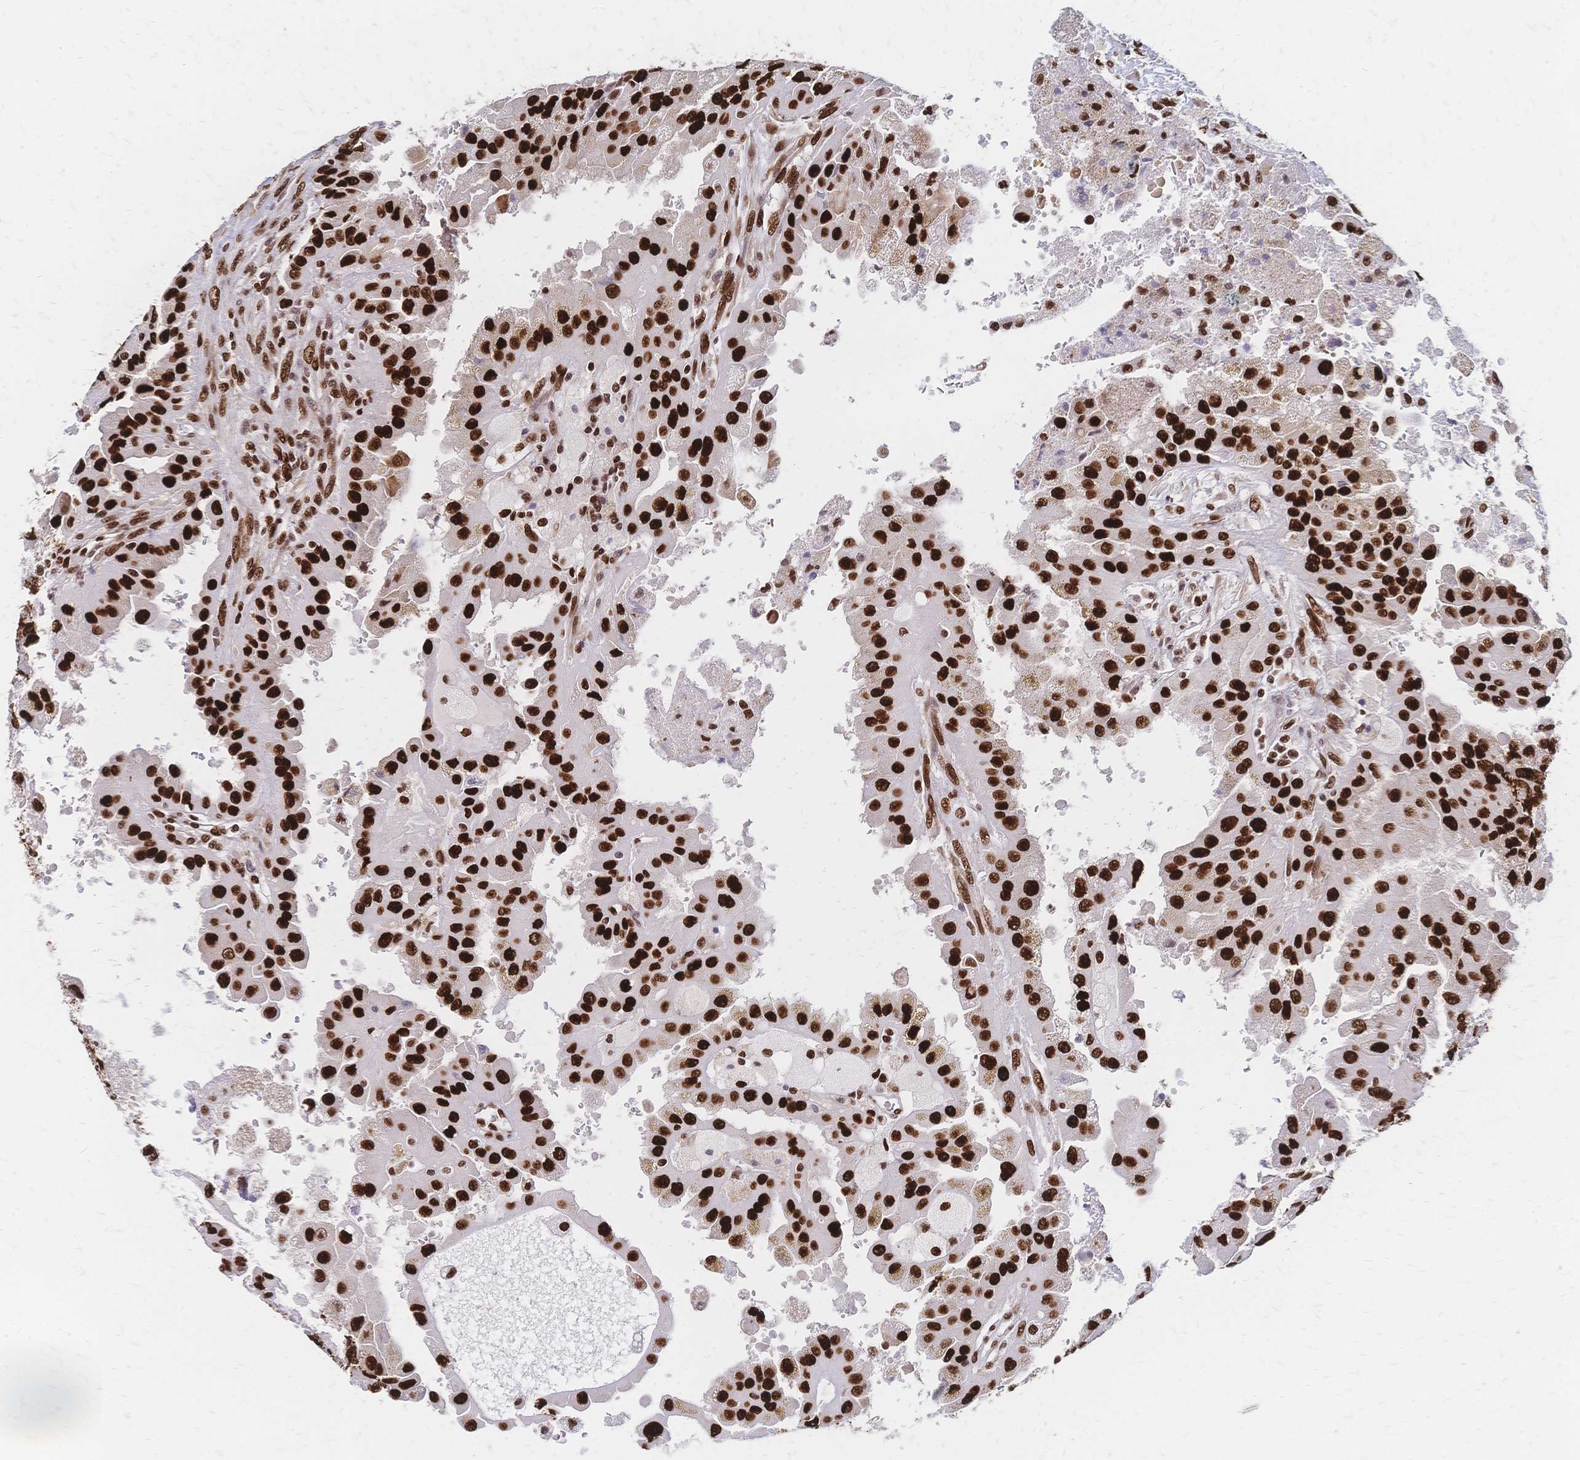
{"staining": {"intensity": "strong", "quantity": ">75%", "location": "nuclear"}, "tissue": "renal cancer", "cell_type": "Tumor cells", "image_type": "cancer", "snomed": [{"axis": "morphology", "description": "Adenocarcinoma, NOS"}, {"axis": "topography", "description": "Kidney"}], "caption": "Renal adenocarcinoma stained with DAB (3,3'-diaminobenzidine) immunohistochemistry reveals high levels of strong nuclear positivity in approximately >75% of tumor cells.", "gene": "HDGF", "patient": {"sex": "male", "age": 58}}